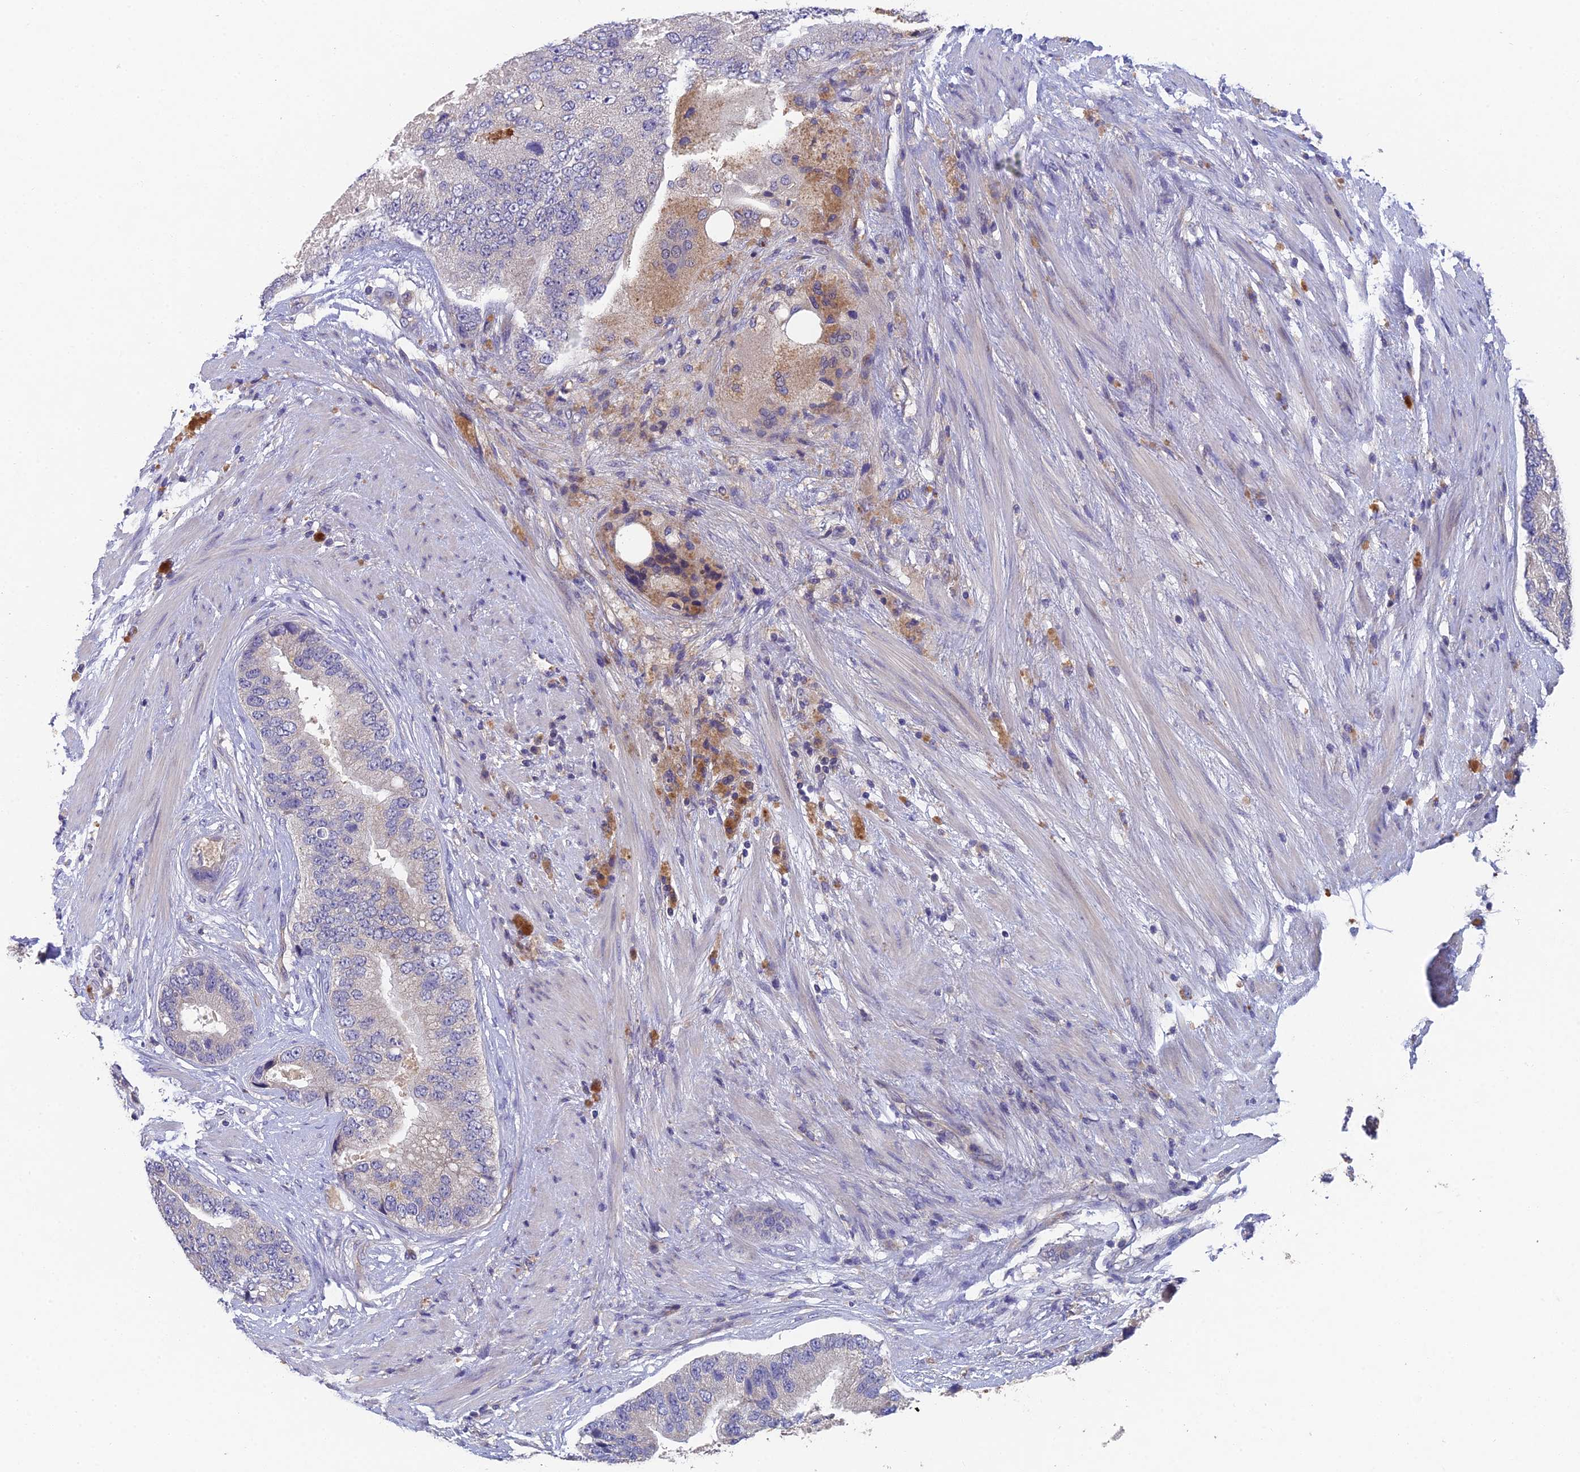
{"staining": {"intensity": "negative", "quantity": "none", "location": "none"}, "tissue": "prostate cancer", "cell_type": "Tumor cells", "image_type": "cancer", "snomed": [{"axis": "morphology", "description": "Adenocarcinoma, High grade"}, {"axis": "topography", "description": "Prostate"}], "caption": "Protein analysis of prostate cancer exhibits no significant expression in tumor cells.", "gene": "ADAMTS13", "patient": {"sex": "male", "age": 70}}